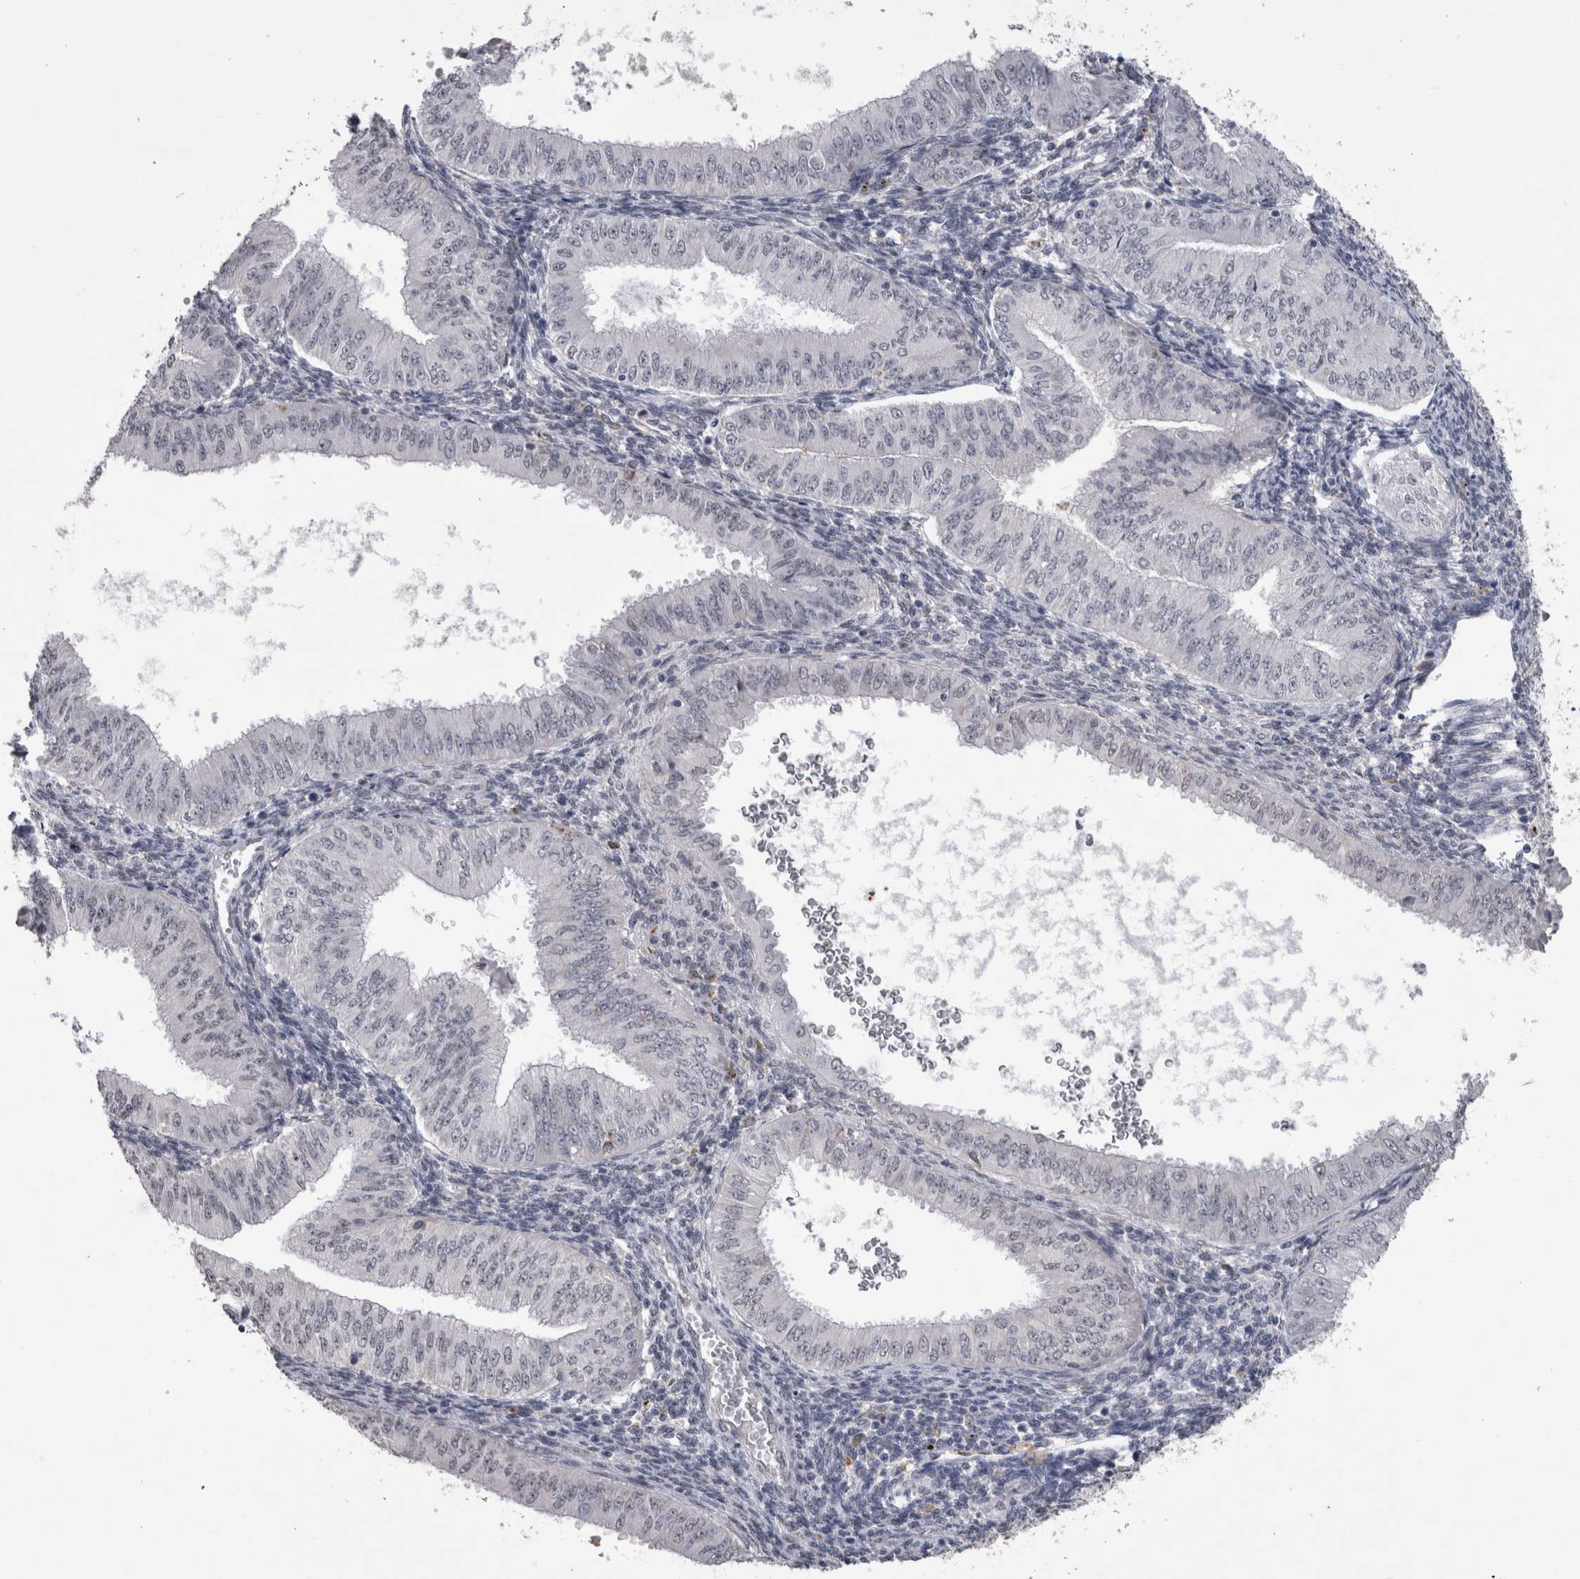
{"staining": {"intensity": "negative", "quantity": "none", "location": "none"}, "tissue": "endometrial cancer", "cell_type": "Tumor cells", "image_type": "cancer", "snomed": [{"axis": "morphology", "description": "Normal tissue, NOS"}, {"axis": "morphology", "description": "Adenocarcinoma, NOS"}, {"axis": "topography", "description": "Endometrium"}], "caption": "Immunohistochemistry (IHC) image of neoplastic tissue: endometrial adenocarcinoma stained with DAB displays no significant protein staining in tumor cells. Brightfield microscopy of immunohistochemistry (IHC) stained with DAB (3,3'-diaminobenzidine) (brown) and hematoxylin (blue), captured at high magnification.", "gene": "PAX5", "patient": {"sex": "female", "age": 53}}